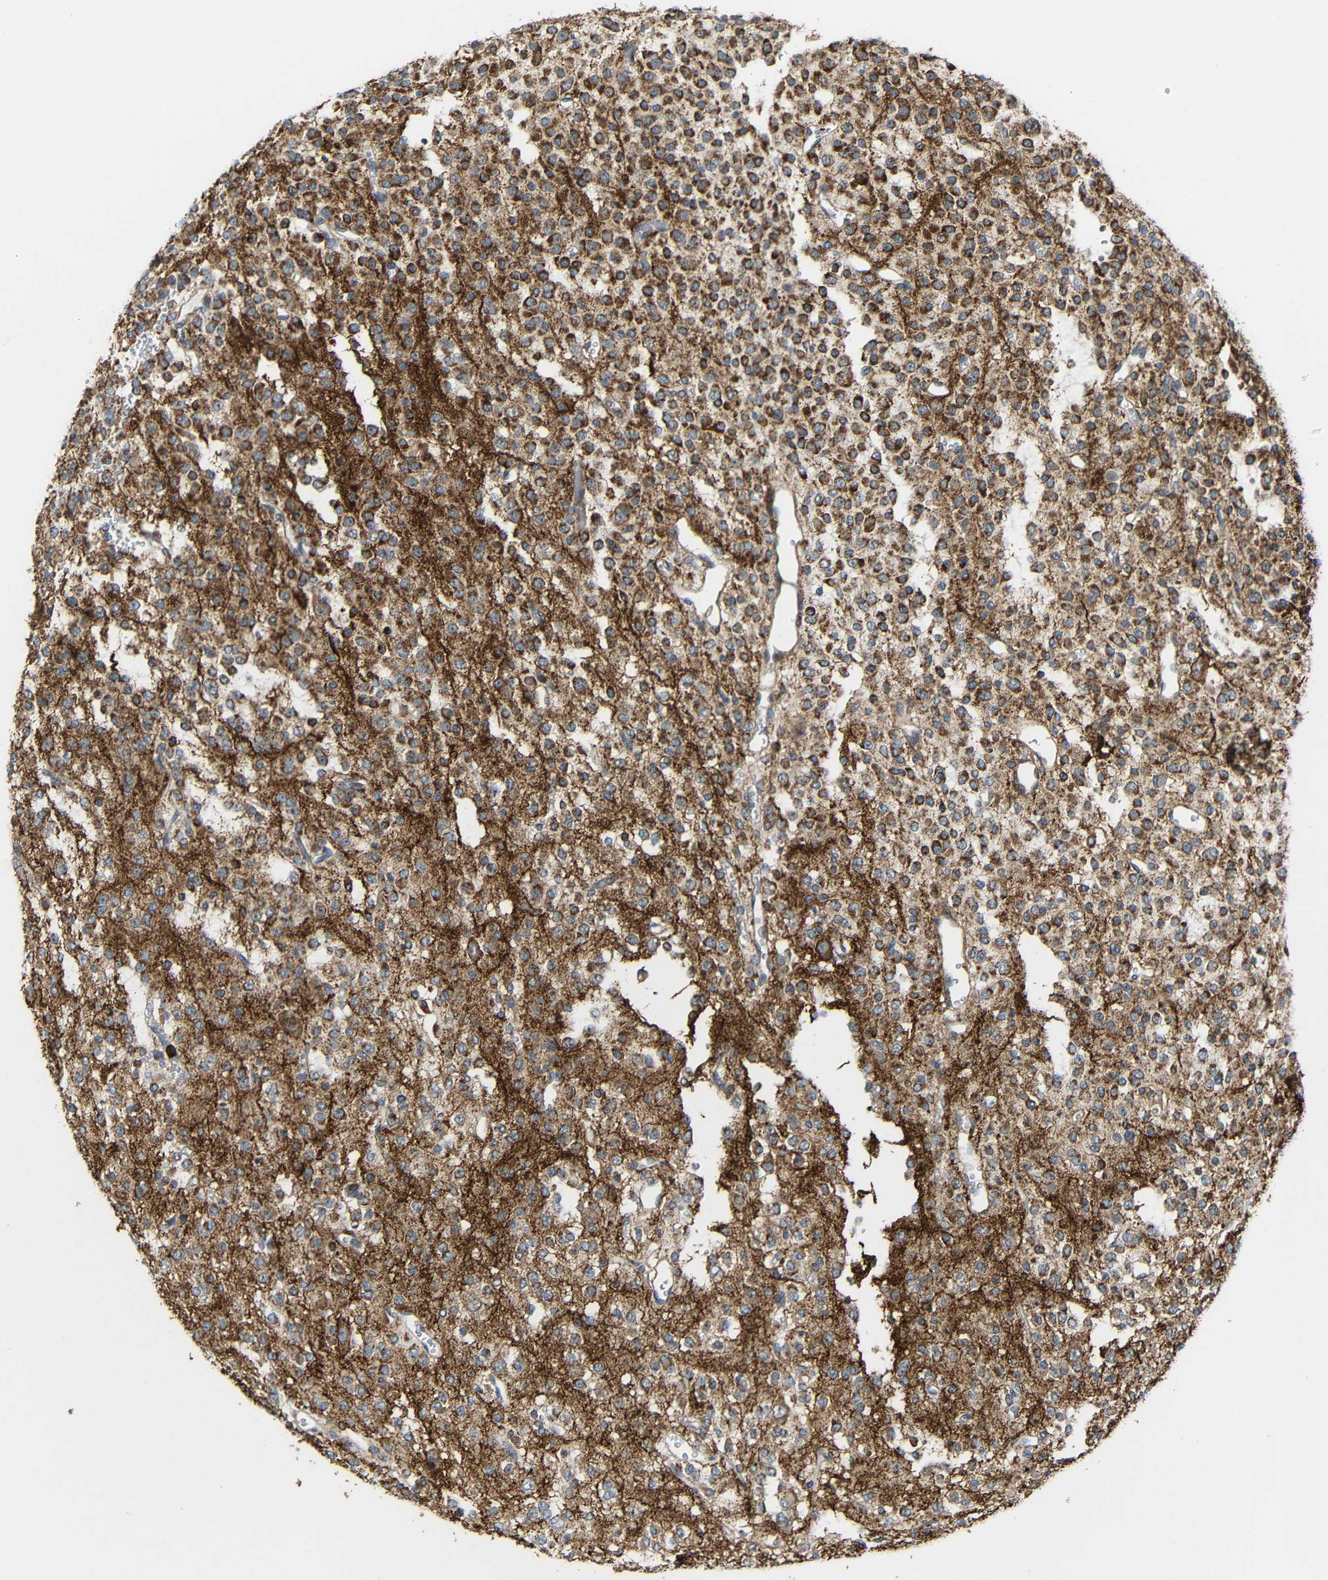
{"staining": {"intensity": "moderate", "quantity": ">75%", "location": "cytoplasmic/membranous"}, "tissue": "glioma", "cell_type": "Tumor cells", "image_type": "cancer", "snomed": [{"axis": "morphology", "description": "Glioma, malignant, Low grade"}, {"axis": "topography", "description": "Brain"}], "caption": "High-power microscopy captured an immunohistochemistry histopathology image of glioma, revealing moderate cytoplasmic/membranous staining in about >75% of tumor cells.", "gene": "C1GALT1", "patient": {"sex": "male", "age": 38}}